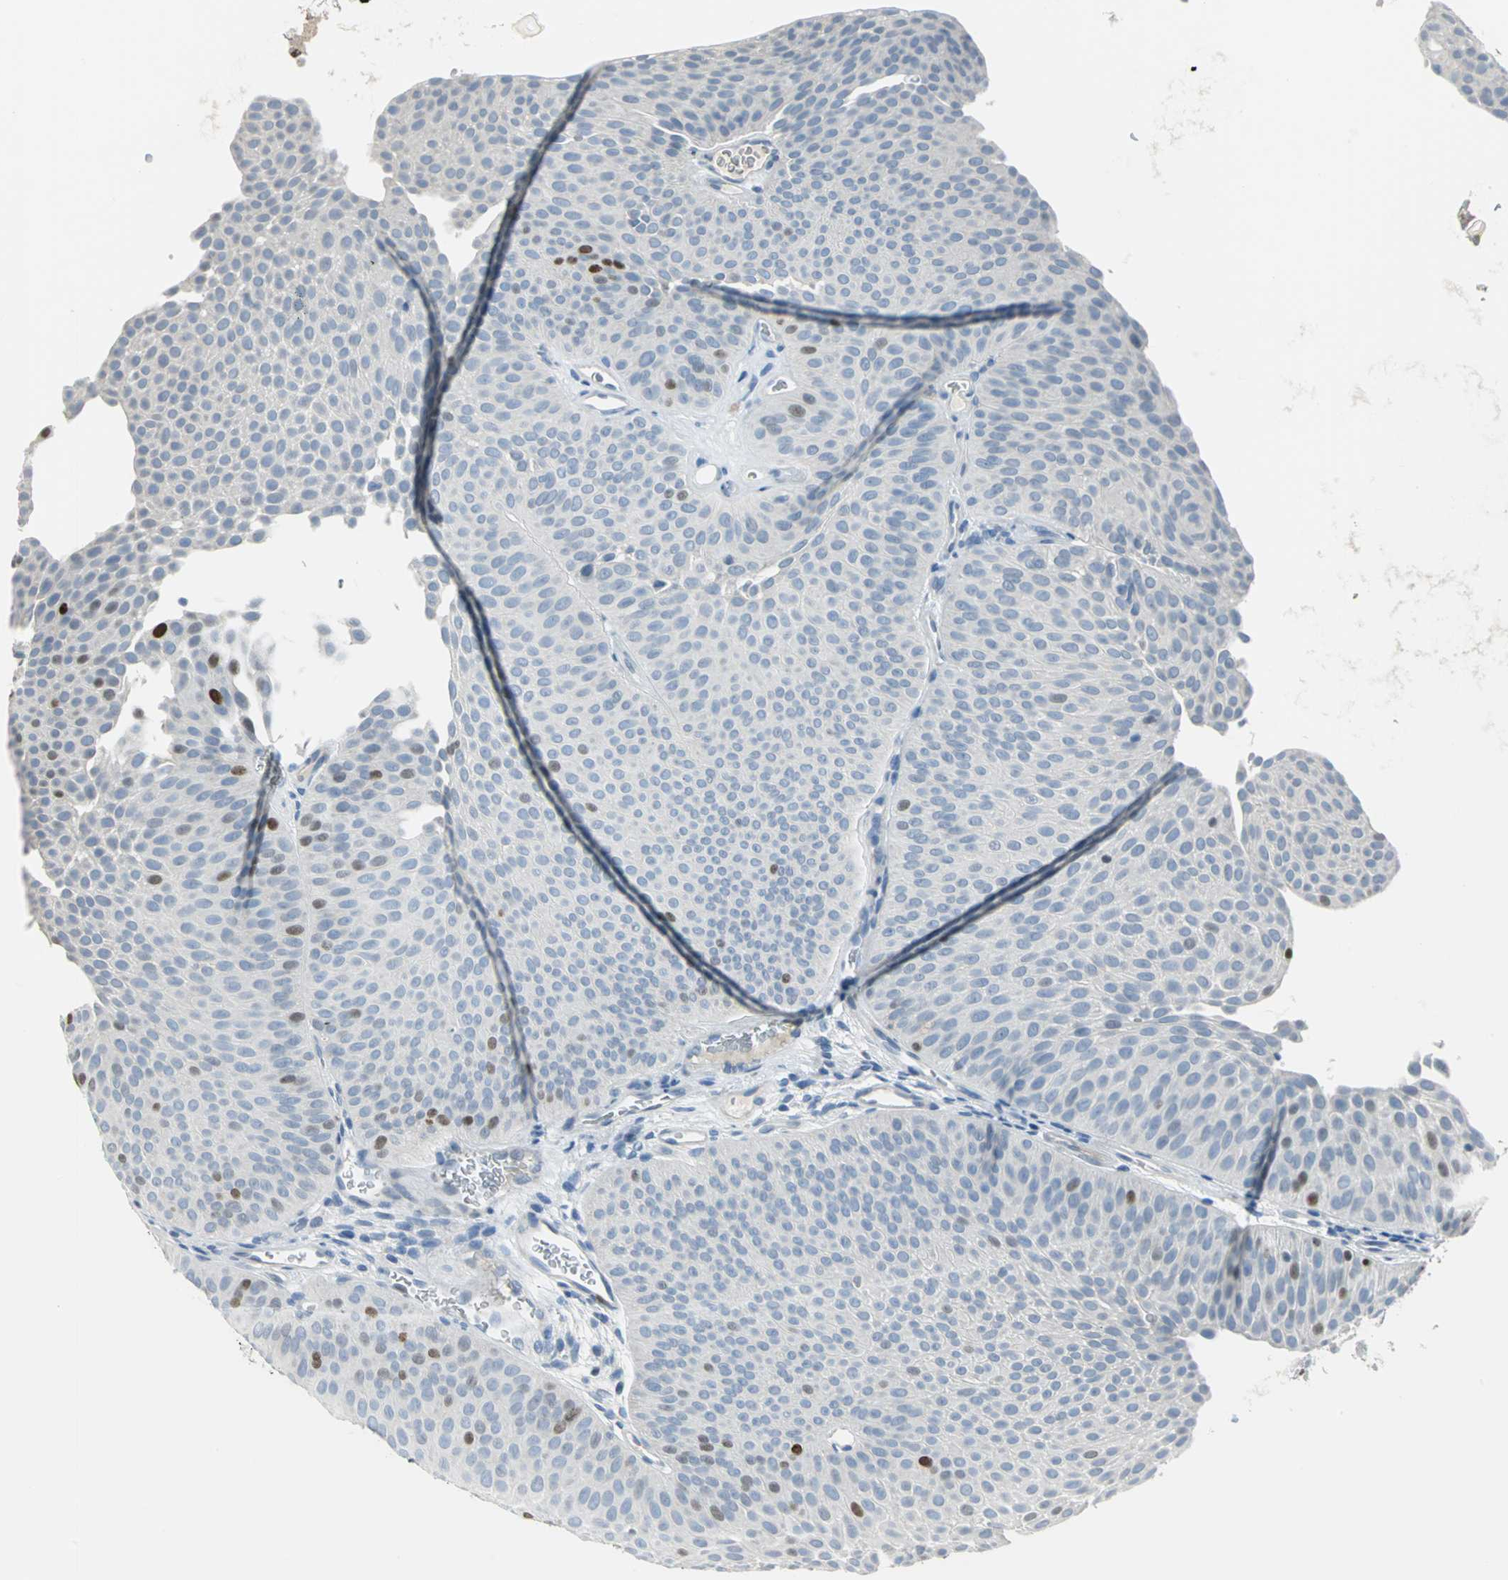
{"staining": {"intensity": "moderate", "quantity": "<25%", "location": "nuclear"}, "tissue": "urothelial cancer", "cell_type": "Tumor cells", "image_type": "cancer", "snomed": [{"axis": "morphology", "description": "Urothelial carcinoma, Low grade"}, {"axis": "topography", "description": "Urinary bladder"}], "caption": "Immunohistochemical staining of human urothelial cancer shows low levels of moderate nuclear protein positivity in about <25% of tumor cells.", "gene": "MCM3", "patient": {"sex": "female", "age": 60}}